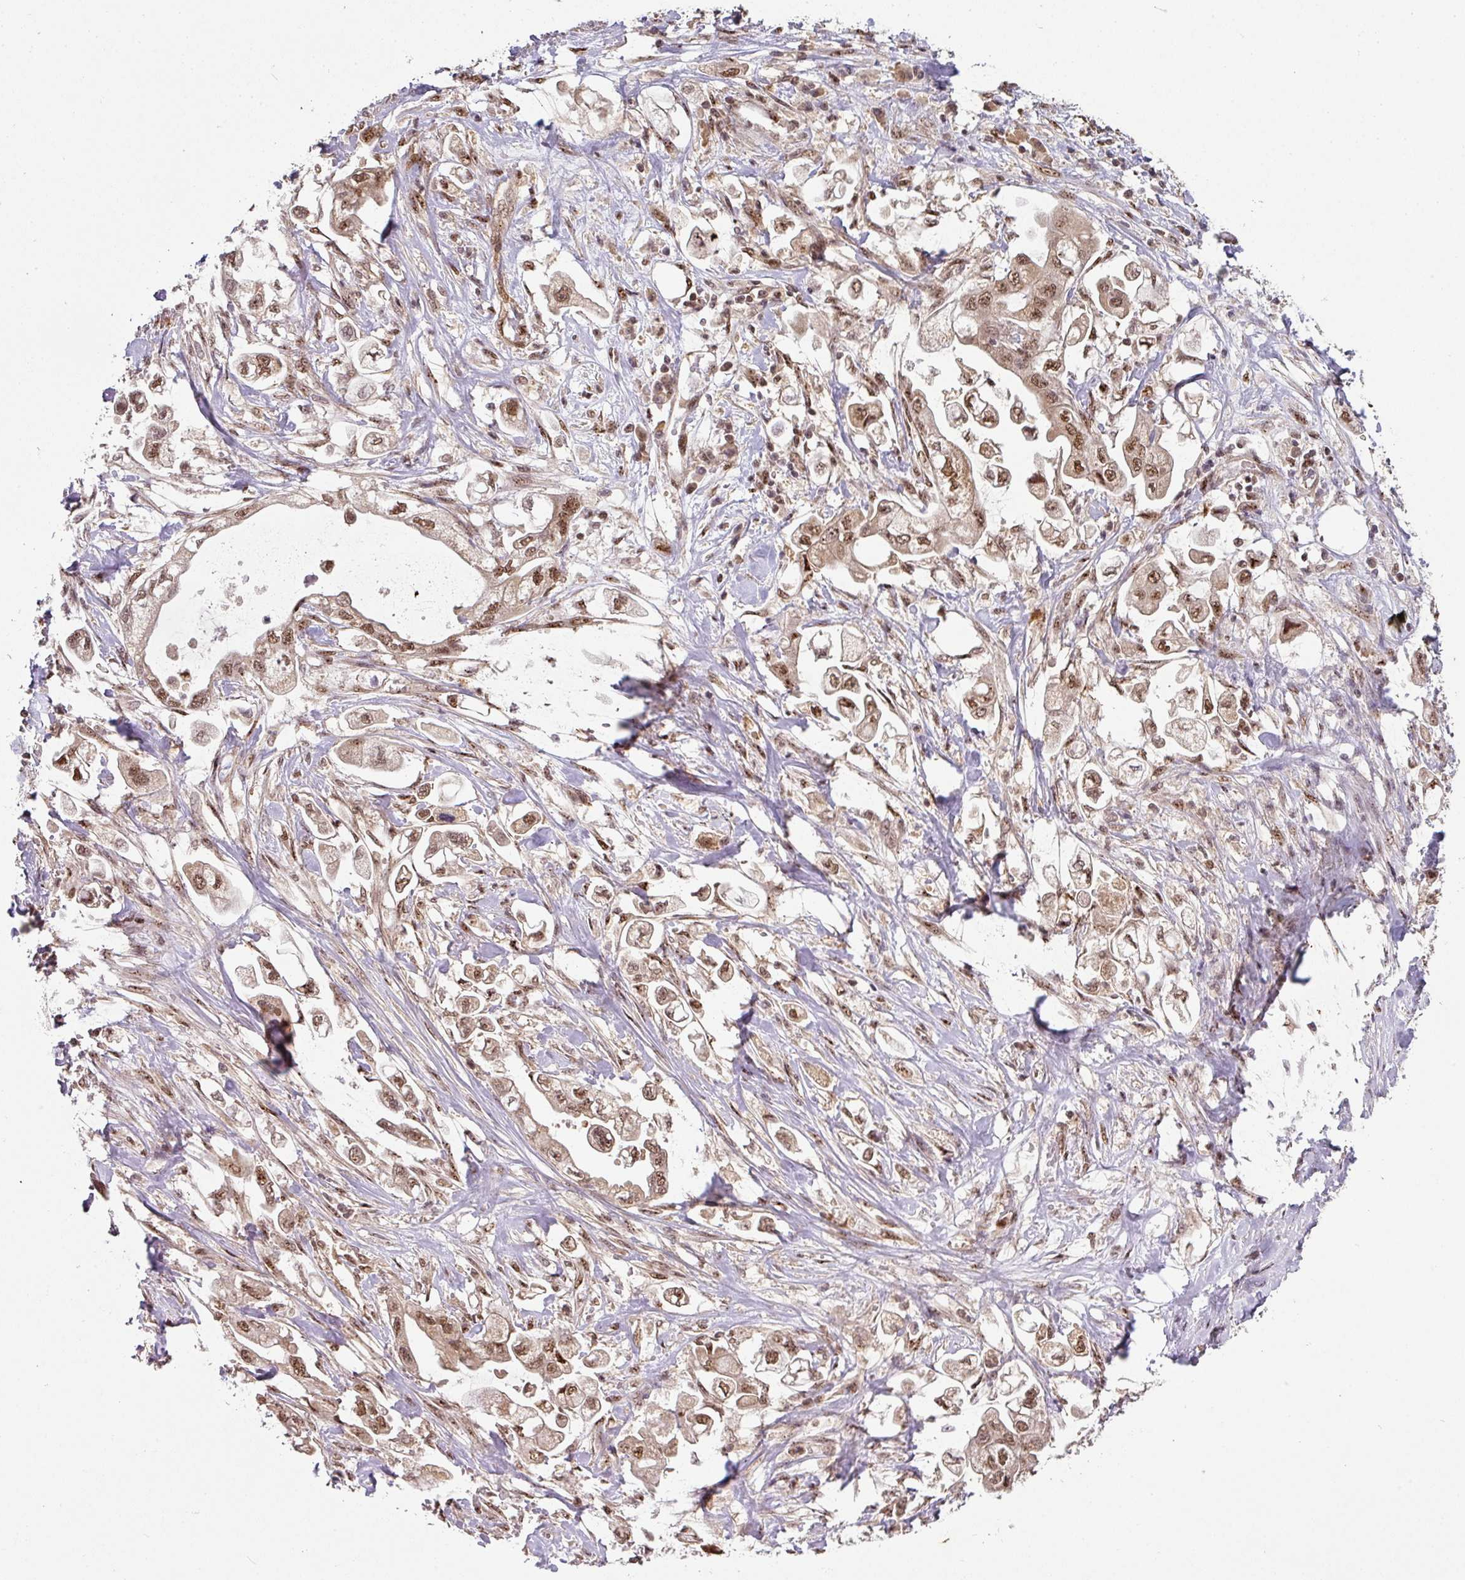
{"staining": {"intensity": "moderate", "quantity": ">75%", "location": "nuclear"}, "tissue": "stomach cancer", "cell_type": "Tumor cells", "image_type": "cancer", "snomed": [{"axis": "morphology", "description": "Adenocarcinoma, NOS"}, {"axis": "topography", "description": "Stomach"}], "caption": "This histopathology image displays stomach cancer (adenocarcinoma) stained with IHC to label a protein in brown. The nuclear of tumor cells show moderate positivity for the protein. Nuclei are counter-stained blue.", "gene": "RANBP9", "patient": {"sex": "male", "age": 62}}